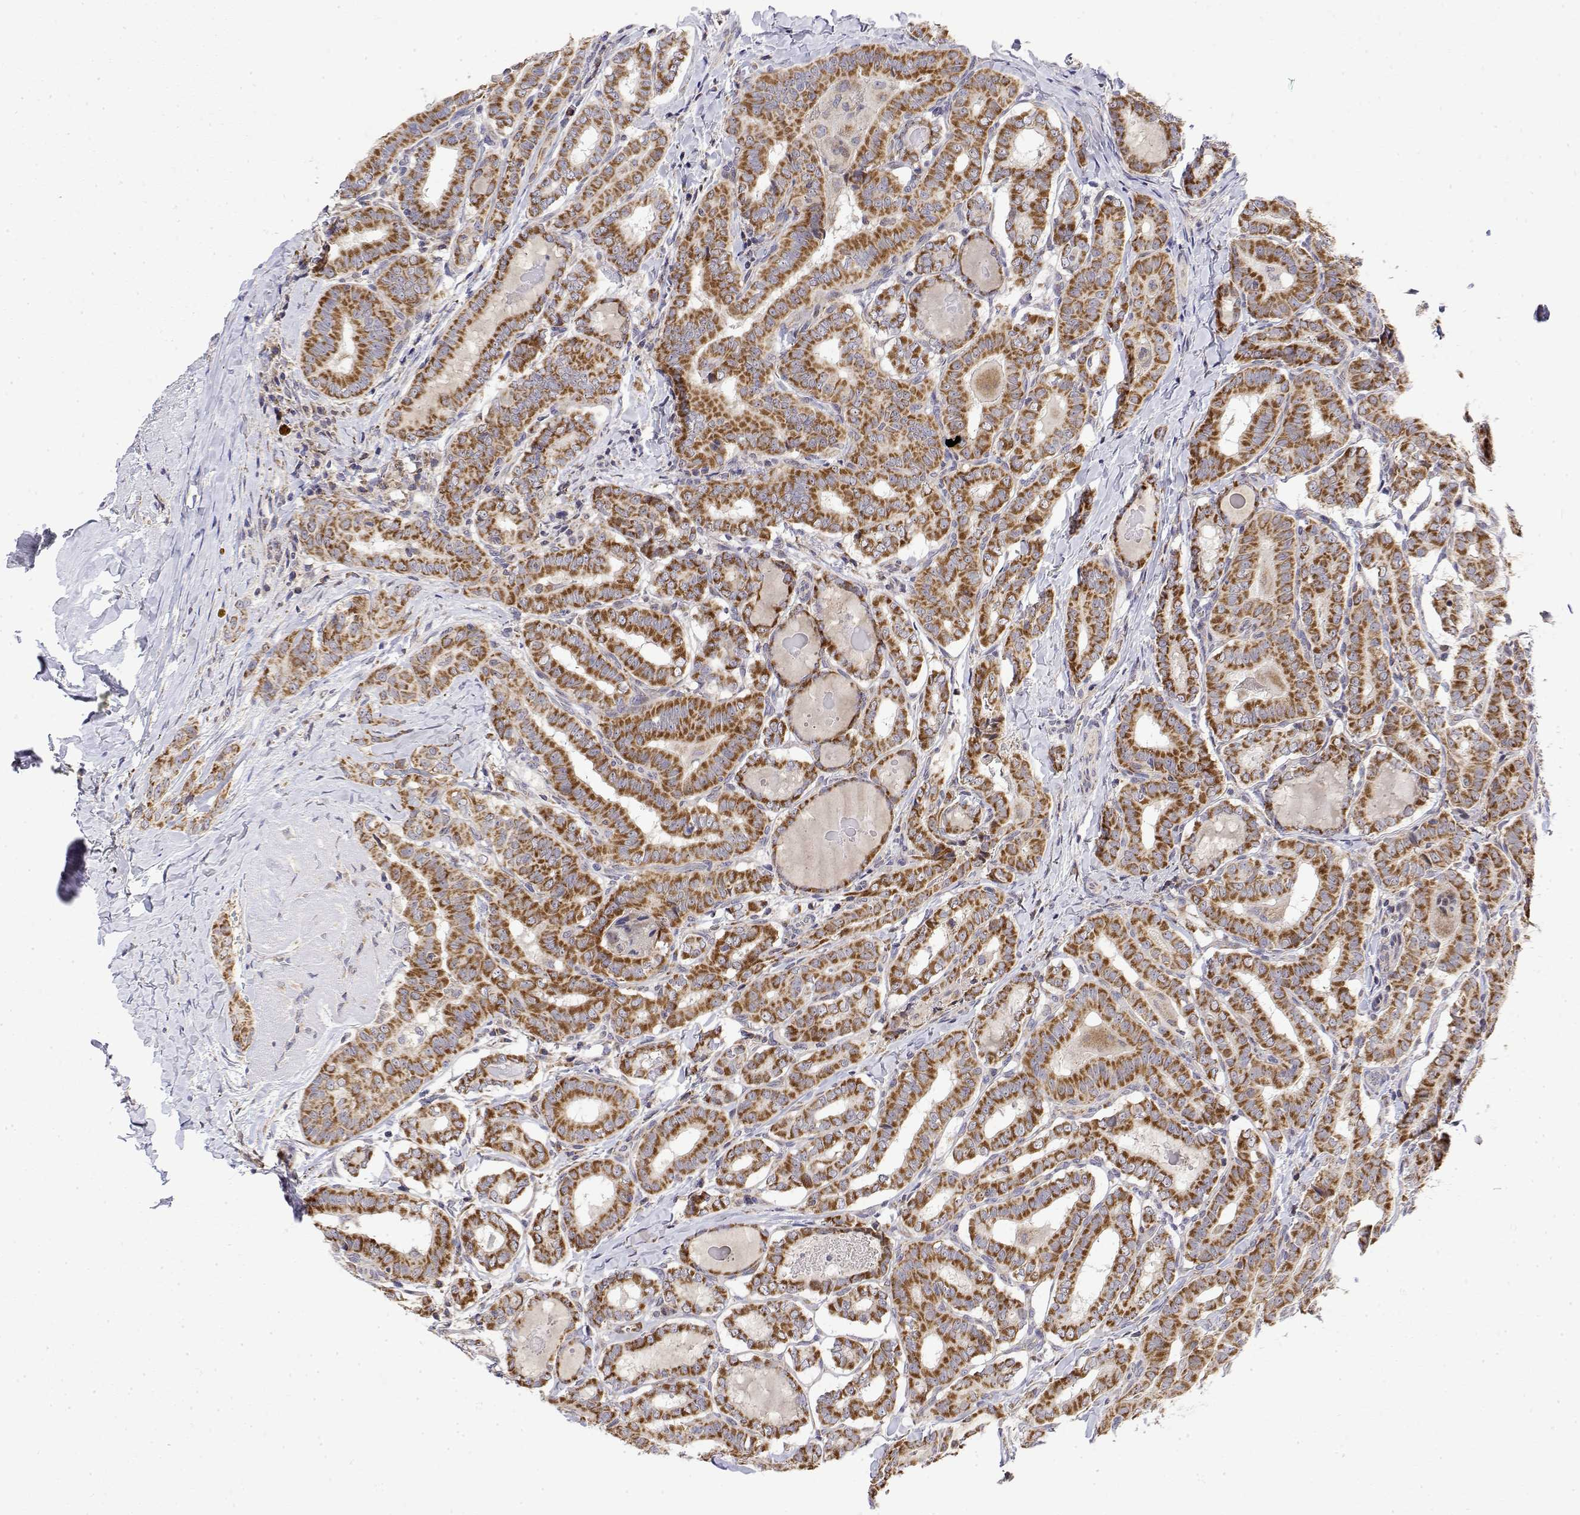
{"staining": {"intensity": "strong", "quantity": ">75%", "location": "cytoplasmic/membranous"}, "tissue": "thyroid cancer", "cell_type": "Tumor cells", "image_type": "cancer", "snomed": [{"axis": "morphology", "description": "Papillary adenocarcinoma, NOS"}, {"axis": "morphology", "description": "Papillary adenoma metastatic"}, {"axis": "topography", "description": "Thyroid gland"}], "caption": "A micrograph of human thyroid cancer (papillary adenoma metastatic) stained for a protein exhibits strong cytoplasmic/membranous brown staining in tumor cells. (DAB = brown stain, brightfield microscopy at high magnification).", "gene": "GADD45GIP1", "patient": {"sex": "female", "age": 50}}